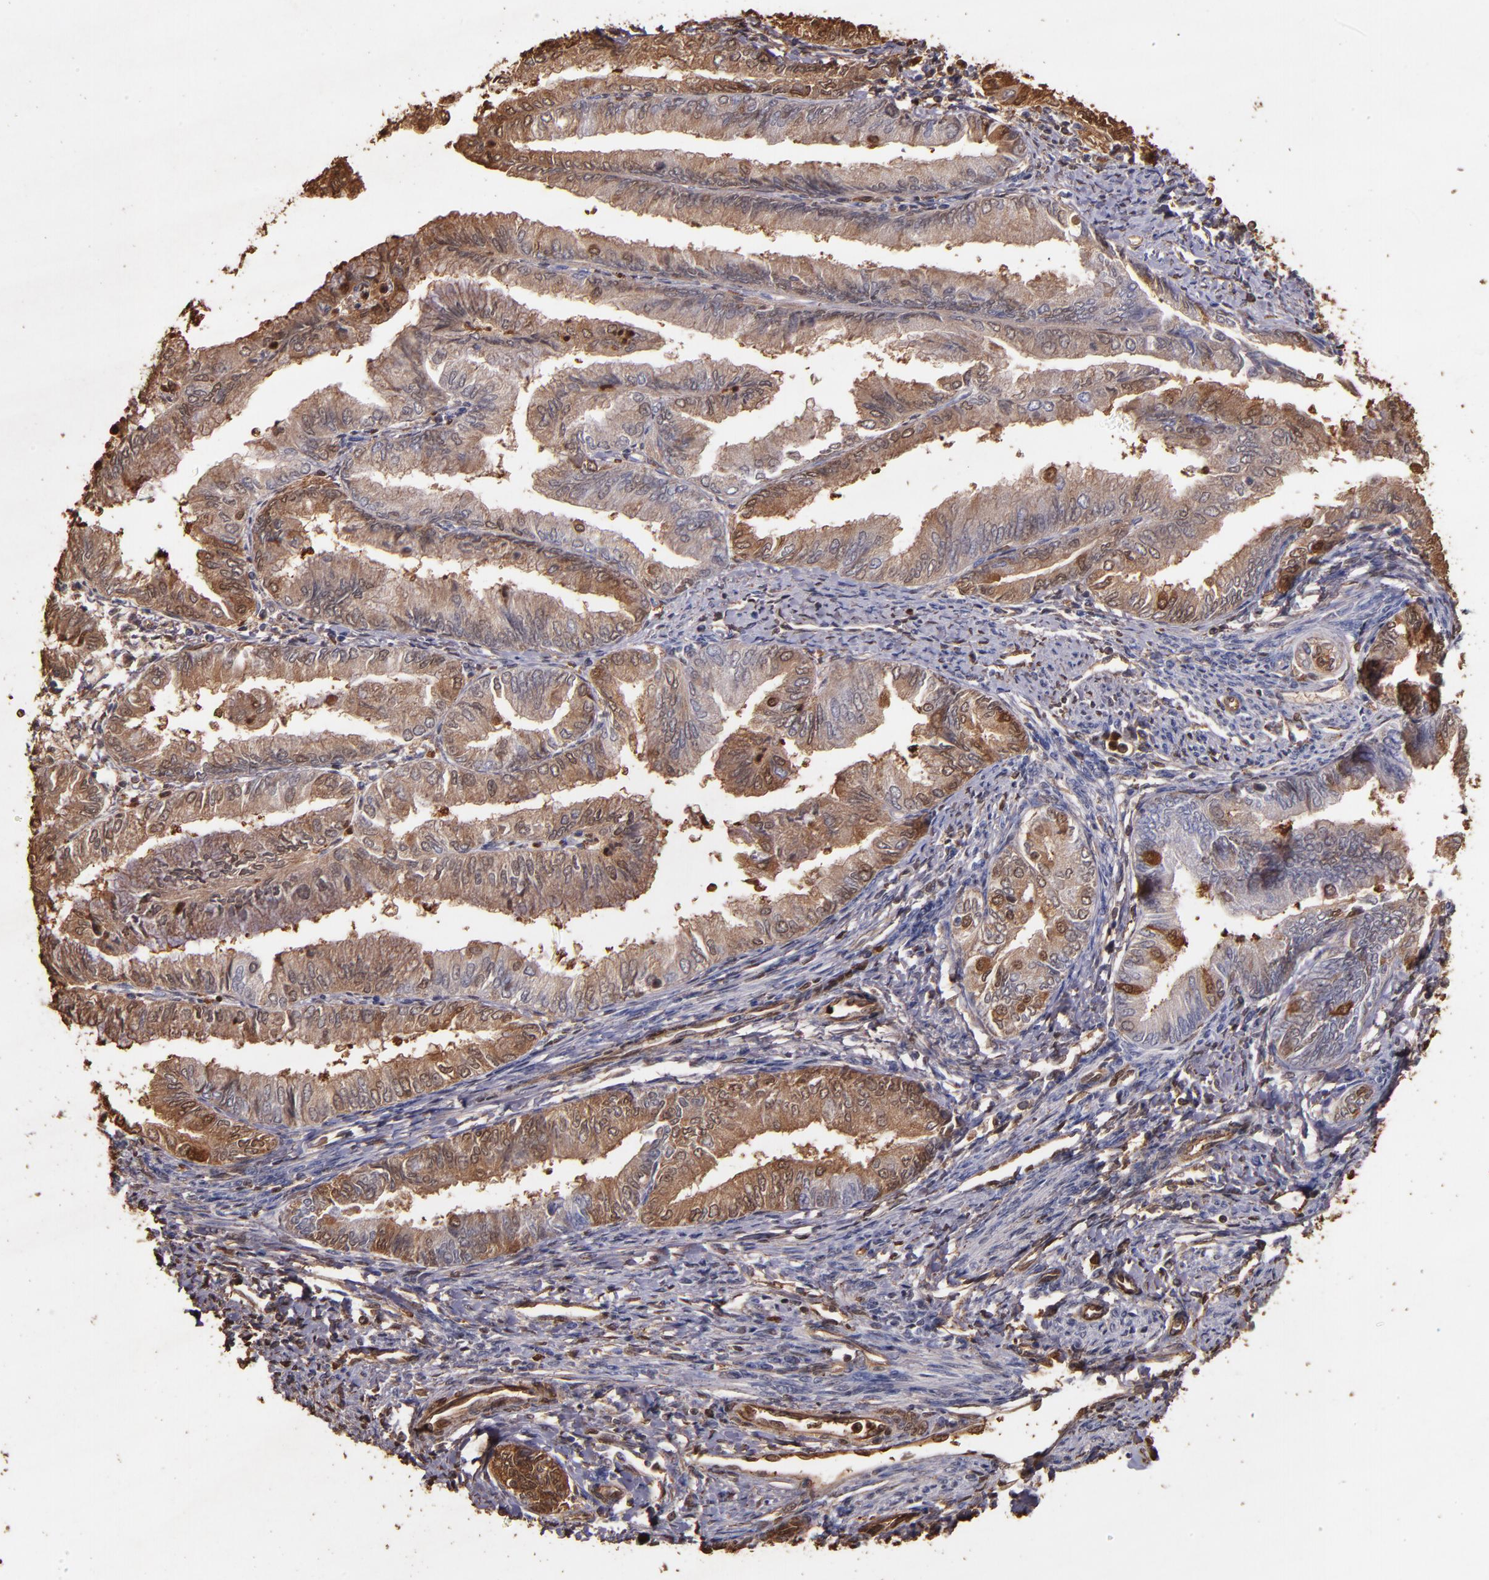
{"staining": {"intensity": "moderate", "quantity": "25%-75%", "location": "cytoplasmic/membranous"}, "tissue": "endometrial cancer", "cell_type": "Tumor cells", "image_type": "cancer", "snomed": [{"axis": "morphology", "description": "Adenocarcinoma, NOS"}, {"axis": "topography", "description": "Endometrium"}], "caption": "Immunohistochemical staining of endometrial cancer (adenocarcinoma) shows medium levels of moderate cytoplasmic/membranous protein staining in about 25%-75% of tumor cells.", "gene": "S100A6", "patient": {"sex": "female", "age": 66}}